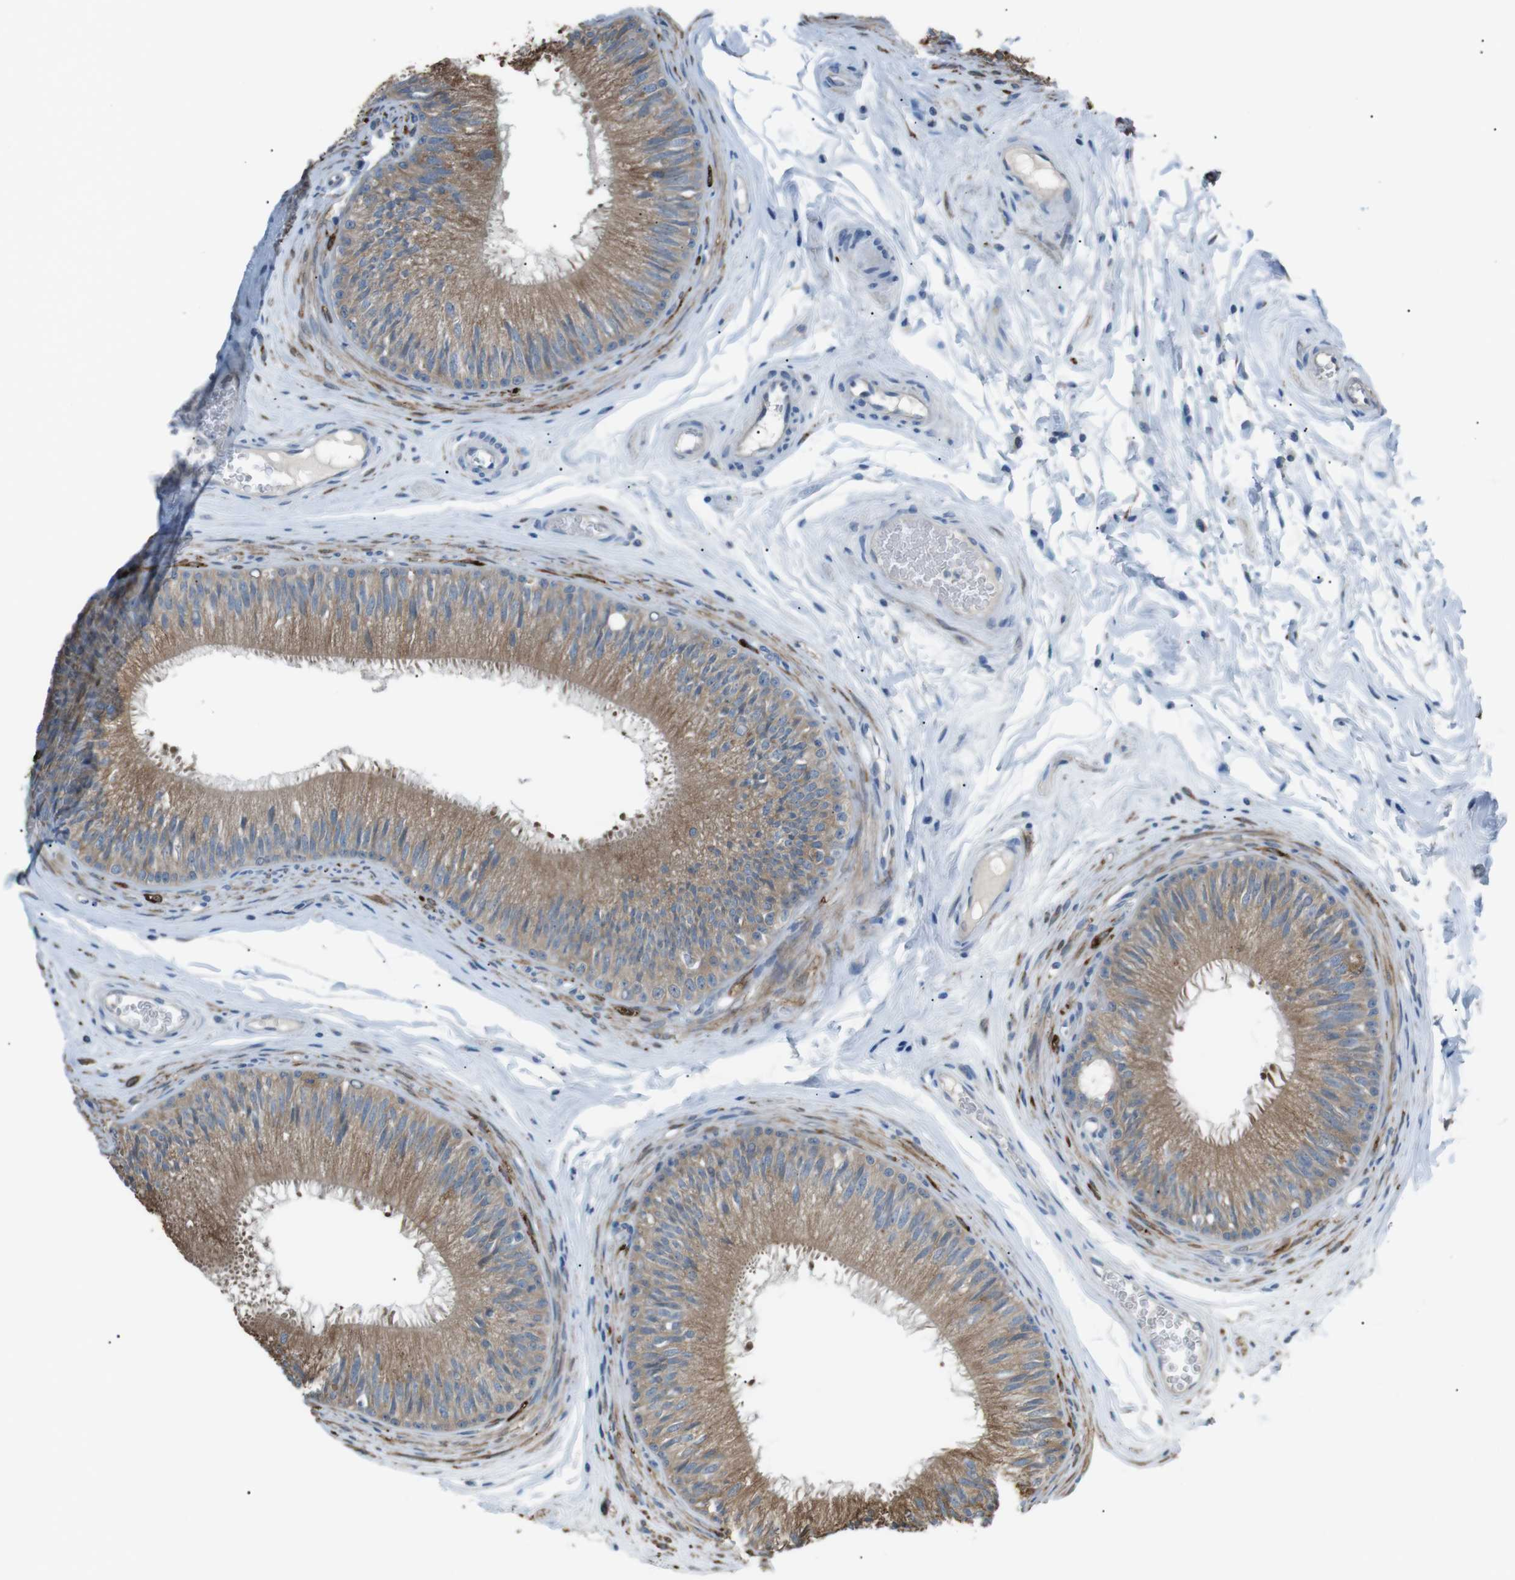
{"staining": {"intensity": "strong", "quantity": ">75%", "location": "cytoplasmic/membranous"}, "tissue": "epididymis", "cell_type": "Glandular cells", "image_type": "normal", "snomed": [{"axis": "morphology", "description": "Normal tissue, NOS"}, {"axis": "topography", "description": "Testis"}, {"axis": "topography", "description": "Epididymis"}], "caption": "Epididymis stained with DAB IHC shows high levels of strong cytoplasmic/membranous staining in about >75% of glandular cells. Using DAB (3,3'-diaminobenzidine) (brown) and hematoxylin (blue) stains, captured at high magnification using brightfield microscopy.", "gene": "CDH26", "patient": {"sex": "male", "age": 36}}